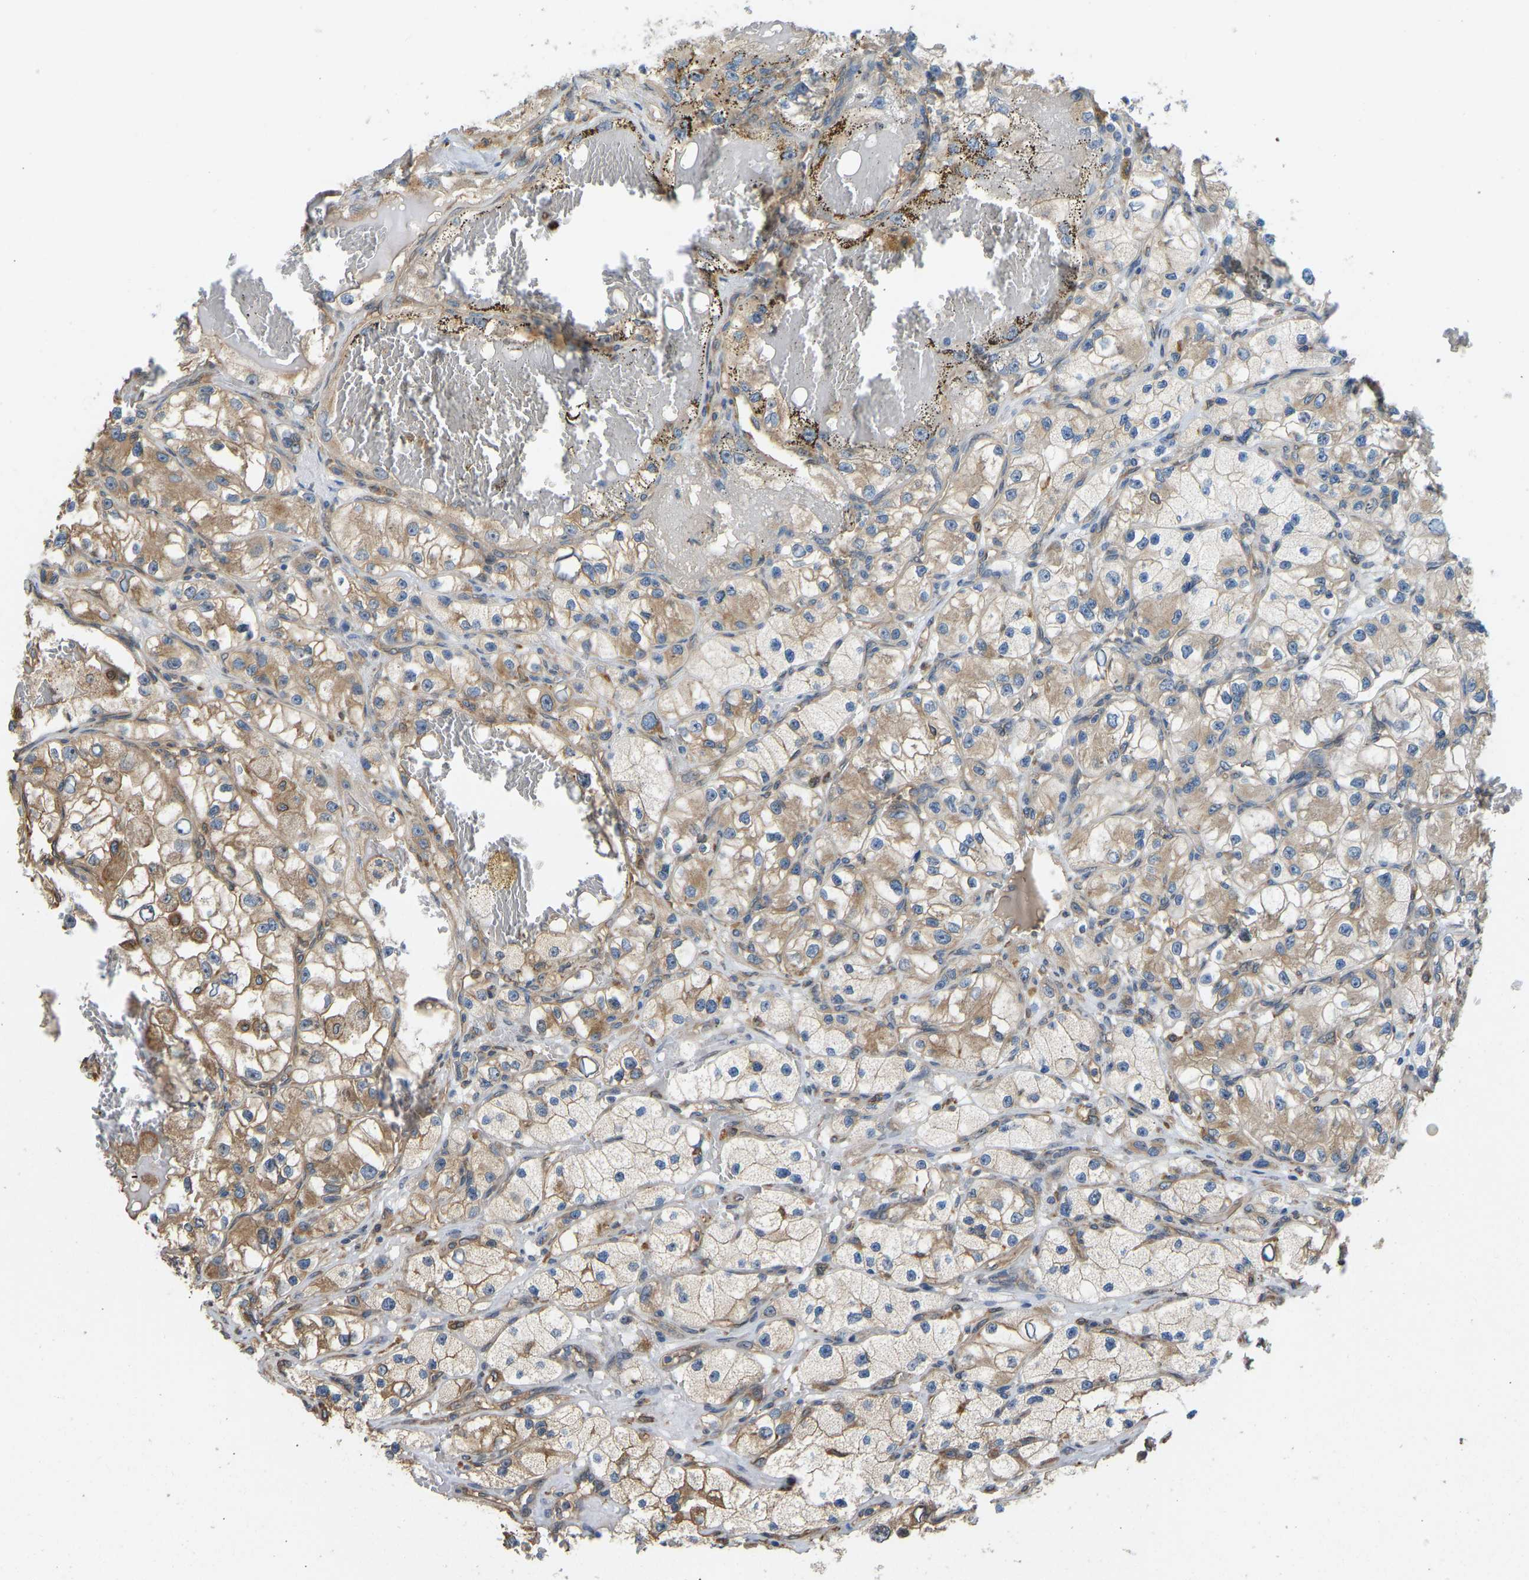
{"staining": {"intensity": "moderate", "quantity": "25%-75%", "location": "cytoplasmic/membranous"}, "tissue": "renal cancer", "cell_type": "Tumor cells", "image_type": "cancer", "snomed": [{"axis": "morphology", "description": "Adenocarcinoma, NOS"}, {"axis": "topography", "description": "Kidney"}], "caption": "Protein expression by IHC displays moderate cytoplasmic/membranous expression in about 25%-75% of tumor cells in renal cancer (adenocarcinoma).", "gene": "OS9", "patient": {"sex": "female", "age": 57}}